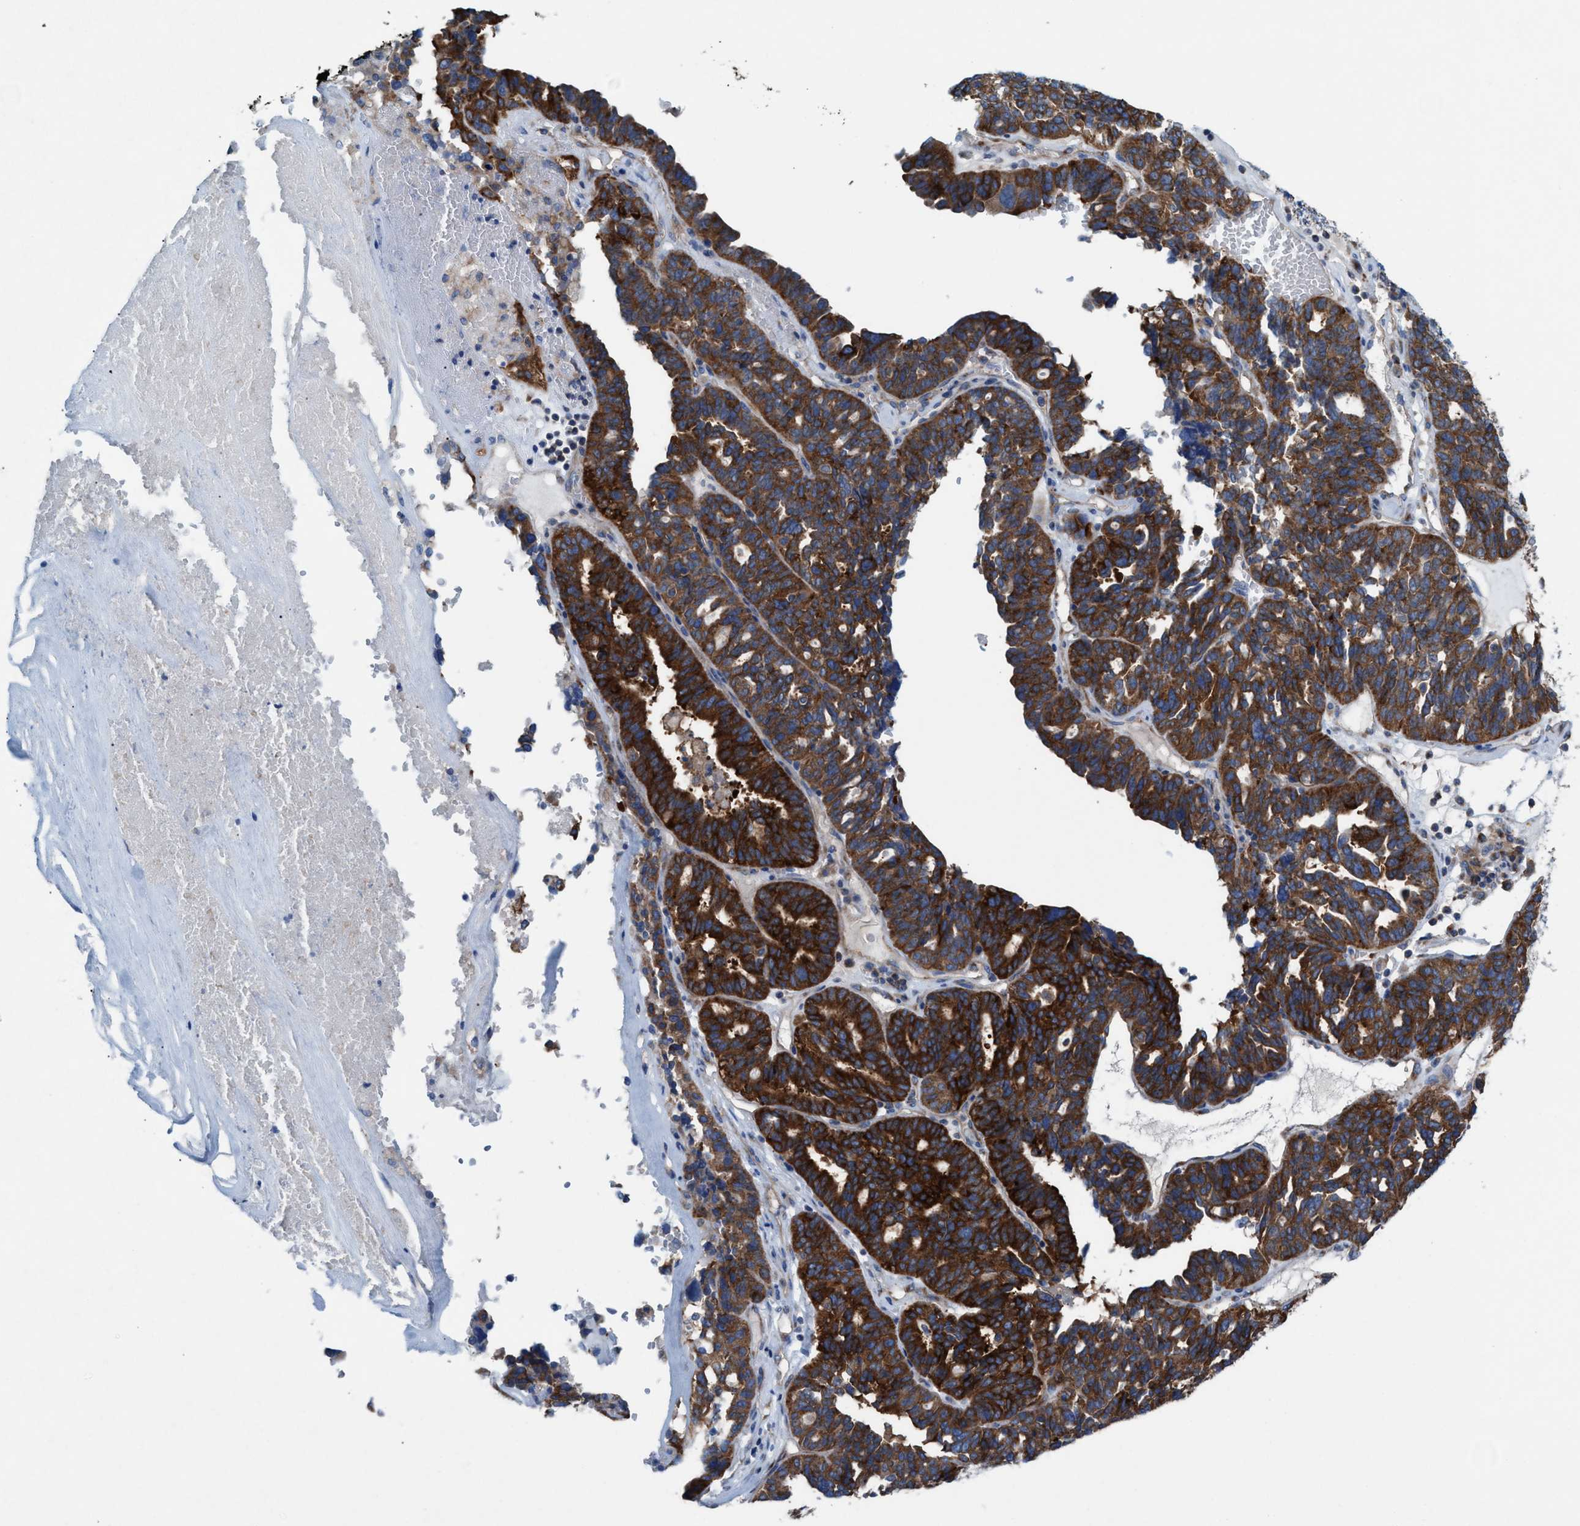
{"staining": {"intensity": "strong", "quantity": ">75%", "location": "cytoplasmic/membranous"}, "tissue": "ovarian cancer", "cell_type": "Tumor cells", "image_type": "cancer", "snomed": [{"axis": "morphology", "description": "Cystadenocarcinoma, serous, NOS"}, {"axis": "topography", "description": "Ovary"}], "caption": "High-magnification brightfield microscopy of ovarian cancer stained with DAB (brown) and counterstained with hematoxylin (blue). tumor cells exhibit strong cytoplasmic/membranous expression is present in approximately>75% of cells. (Brightfield microscopy of DAB IHC at high magnification).", "gene": "NYAP1", "patient": {"sex": "female", "age": 59}}